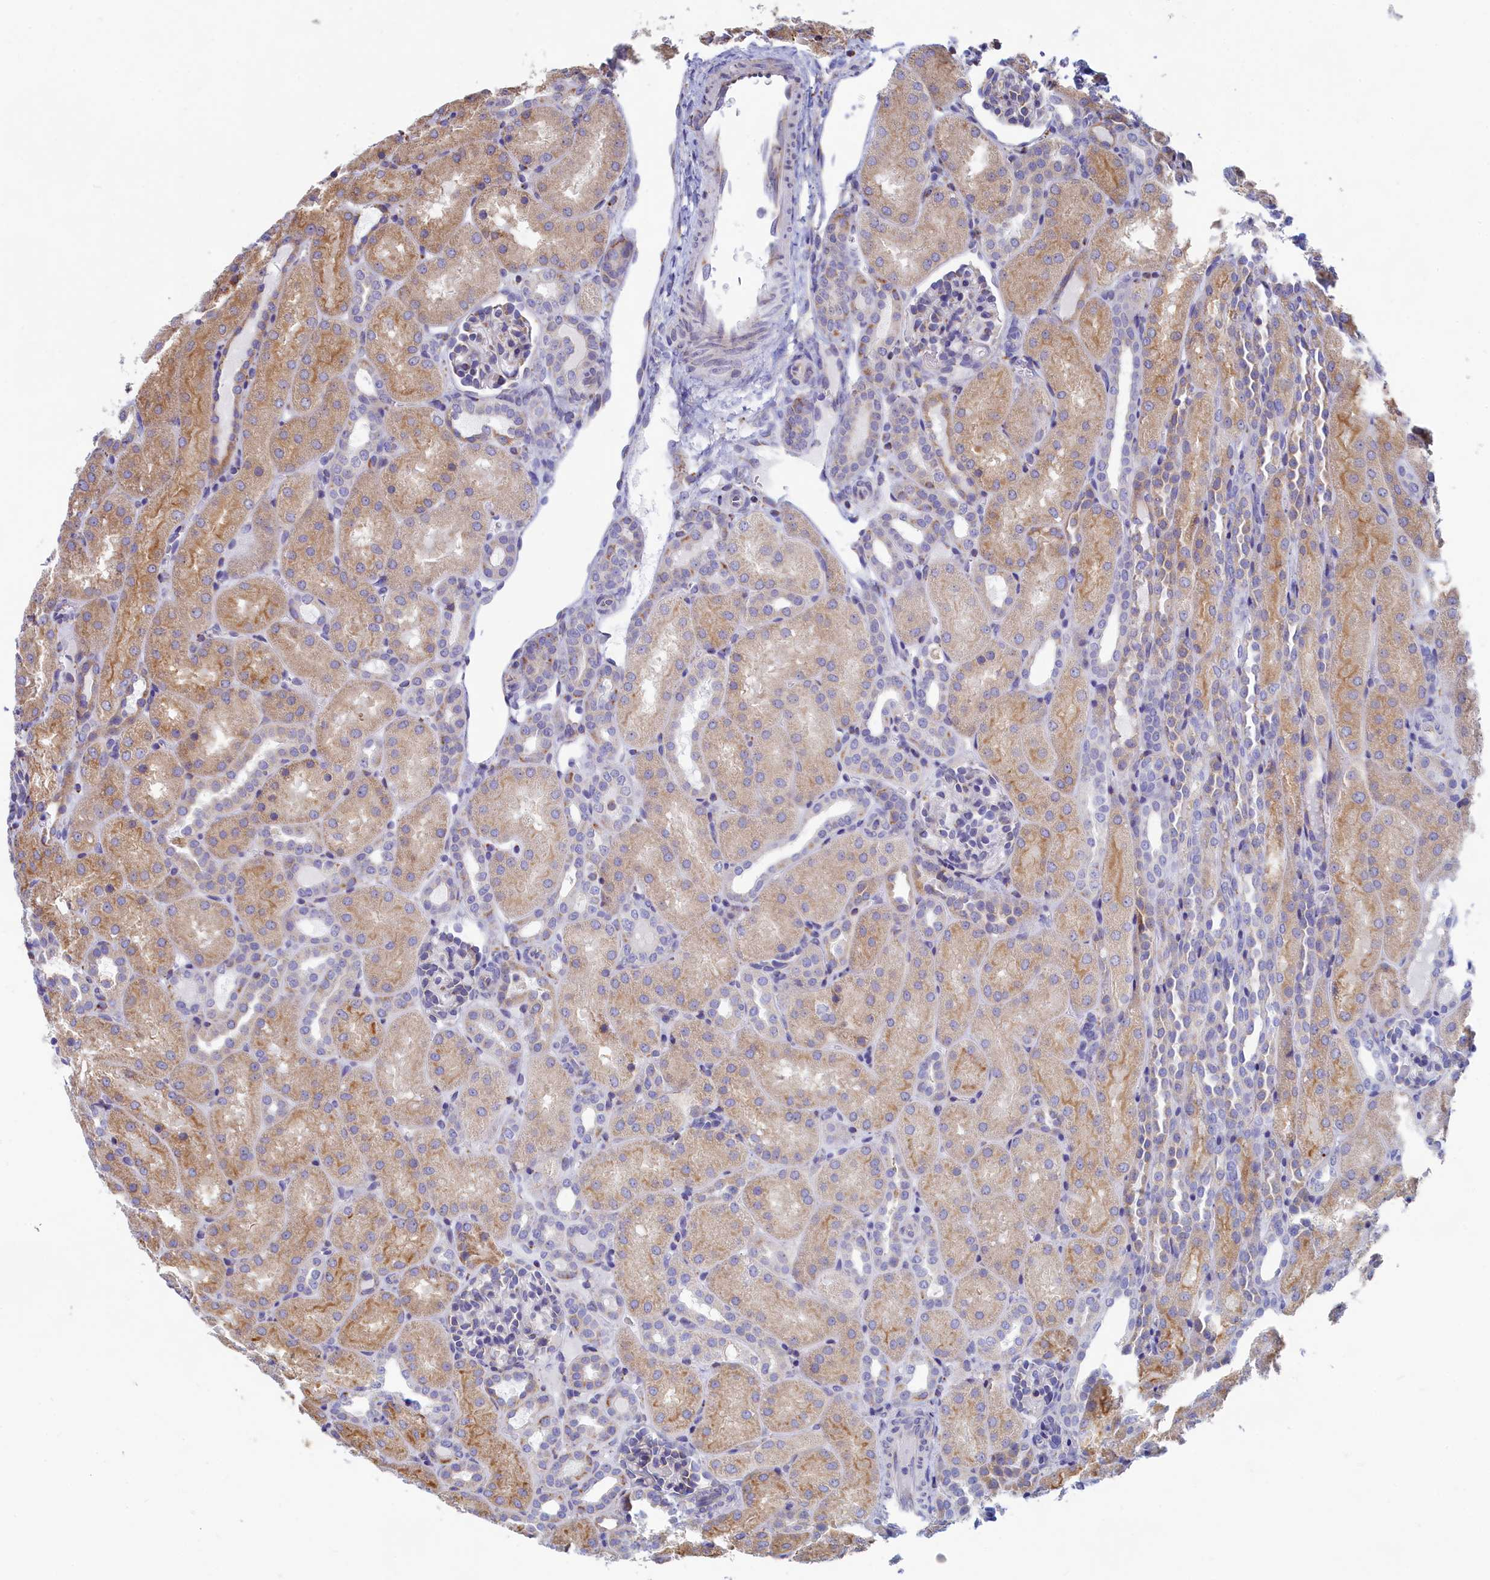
{"staining": {"intensity": "negative", "quantity": "none", "location": "none"}, "tissue": "kidney", "cell_type": "Cells in glomeruli", "image_type": "normal", "snomed": [{"axis": "morphology", "description": "Normal tissue, NOS"}, {"axis": "topography", "description": "Kidney"}], "caption": "Image shows no significant protein staining in cells in glomeruli of normal kidney.", "gene": "WDR35", "patient": {"sex": "male", "age": 1}}